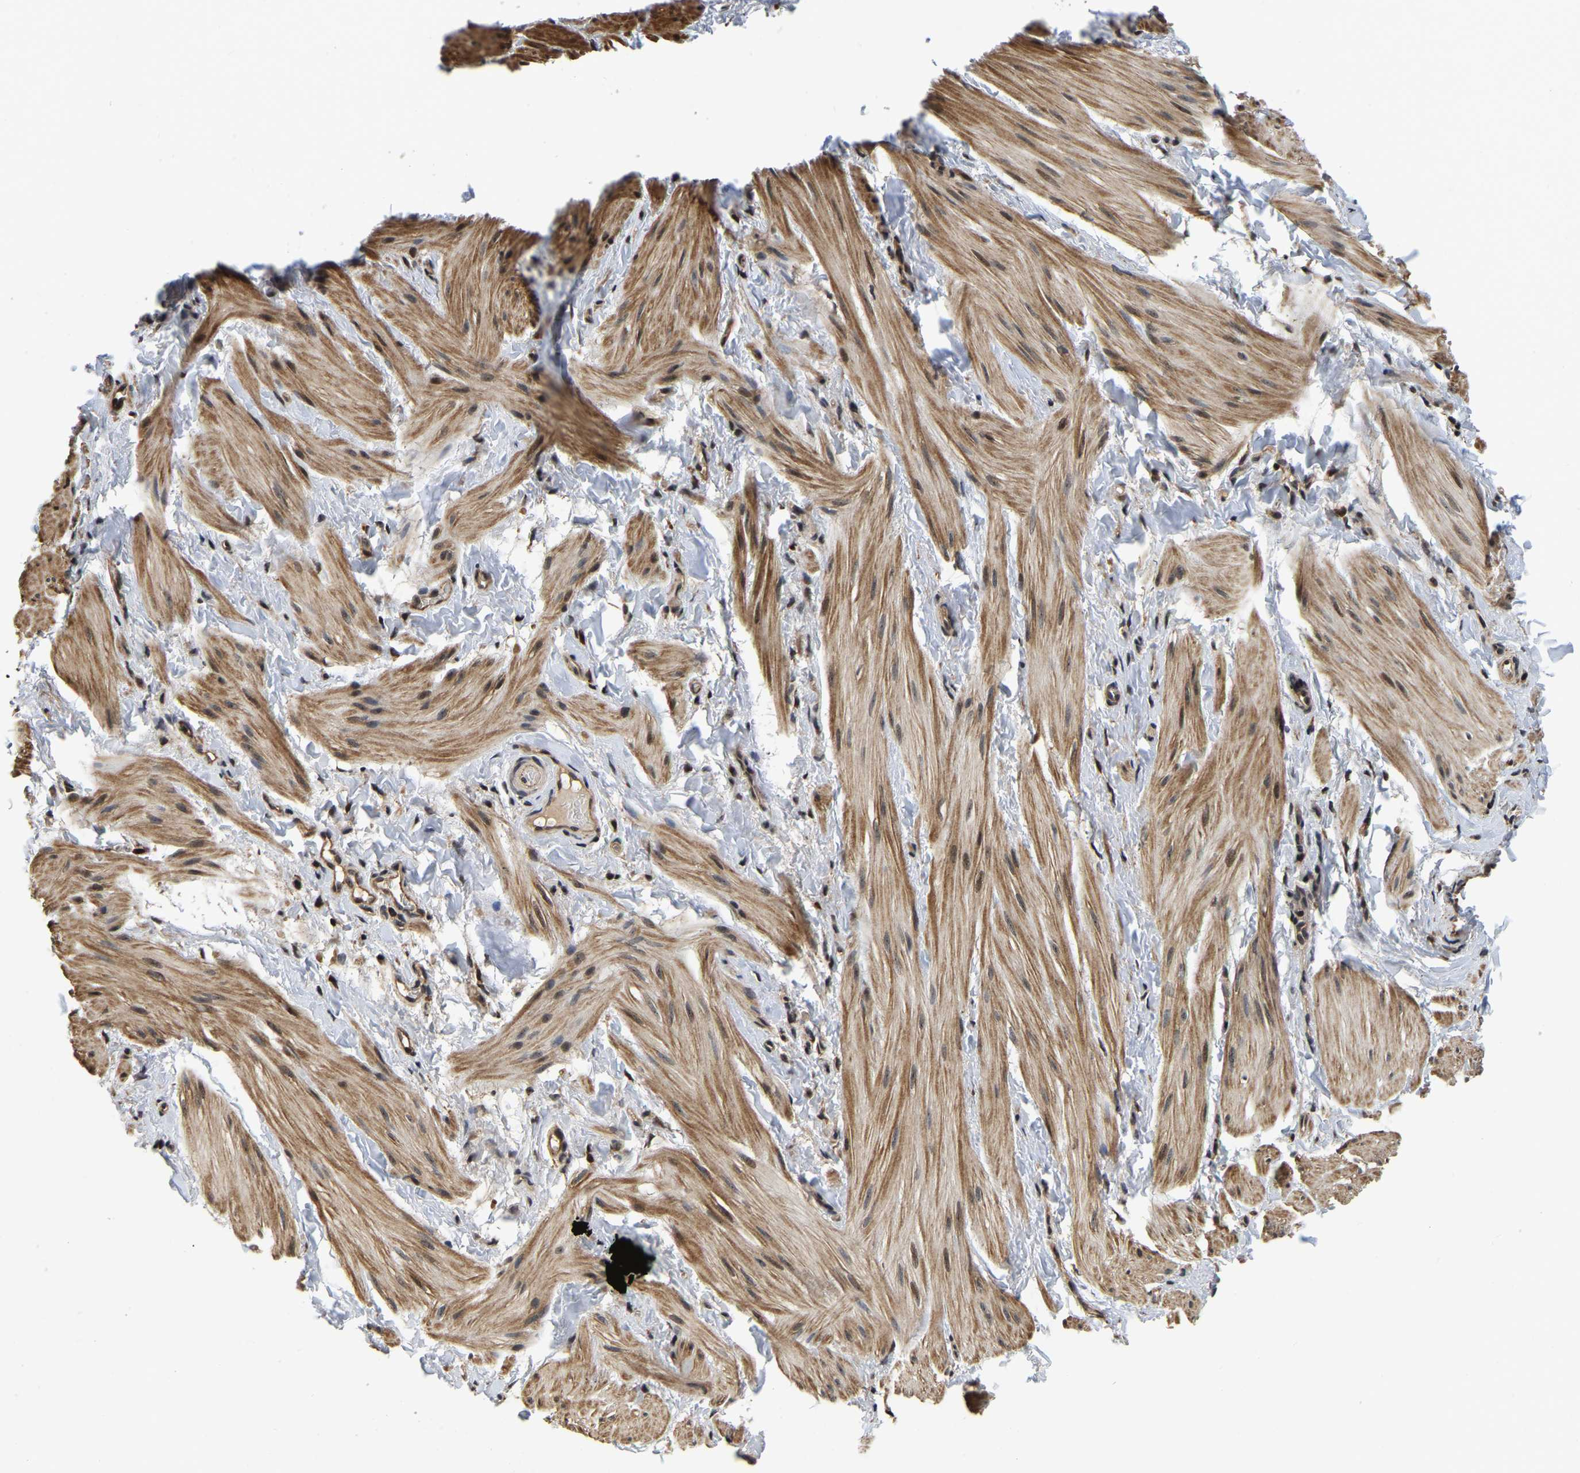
{"staining": {"intensity": "moderate", "quantity": ">75%", "location": "cytoplasmic/membranous,nuclear"}, "tissue": "smooth muscle", "cell_type": "Smooth muscle cells", "image_type": "normal", "snomed": [{"axis": "morphology", "description": "Normal tissue, NOS"}, {"axis": "topography", "description": "Smooth muscle"}], "caption": "There is medium levels of moderate cytoplasmic/membranous,nuclear expression in smooth muscle cells of normal smooth muscle, as demonstrated by immunohistochemical staining (brown color).", "gene": "CIAO1", "patient": {"sex": "male", "age": 16}}